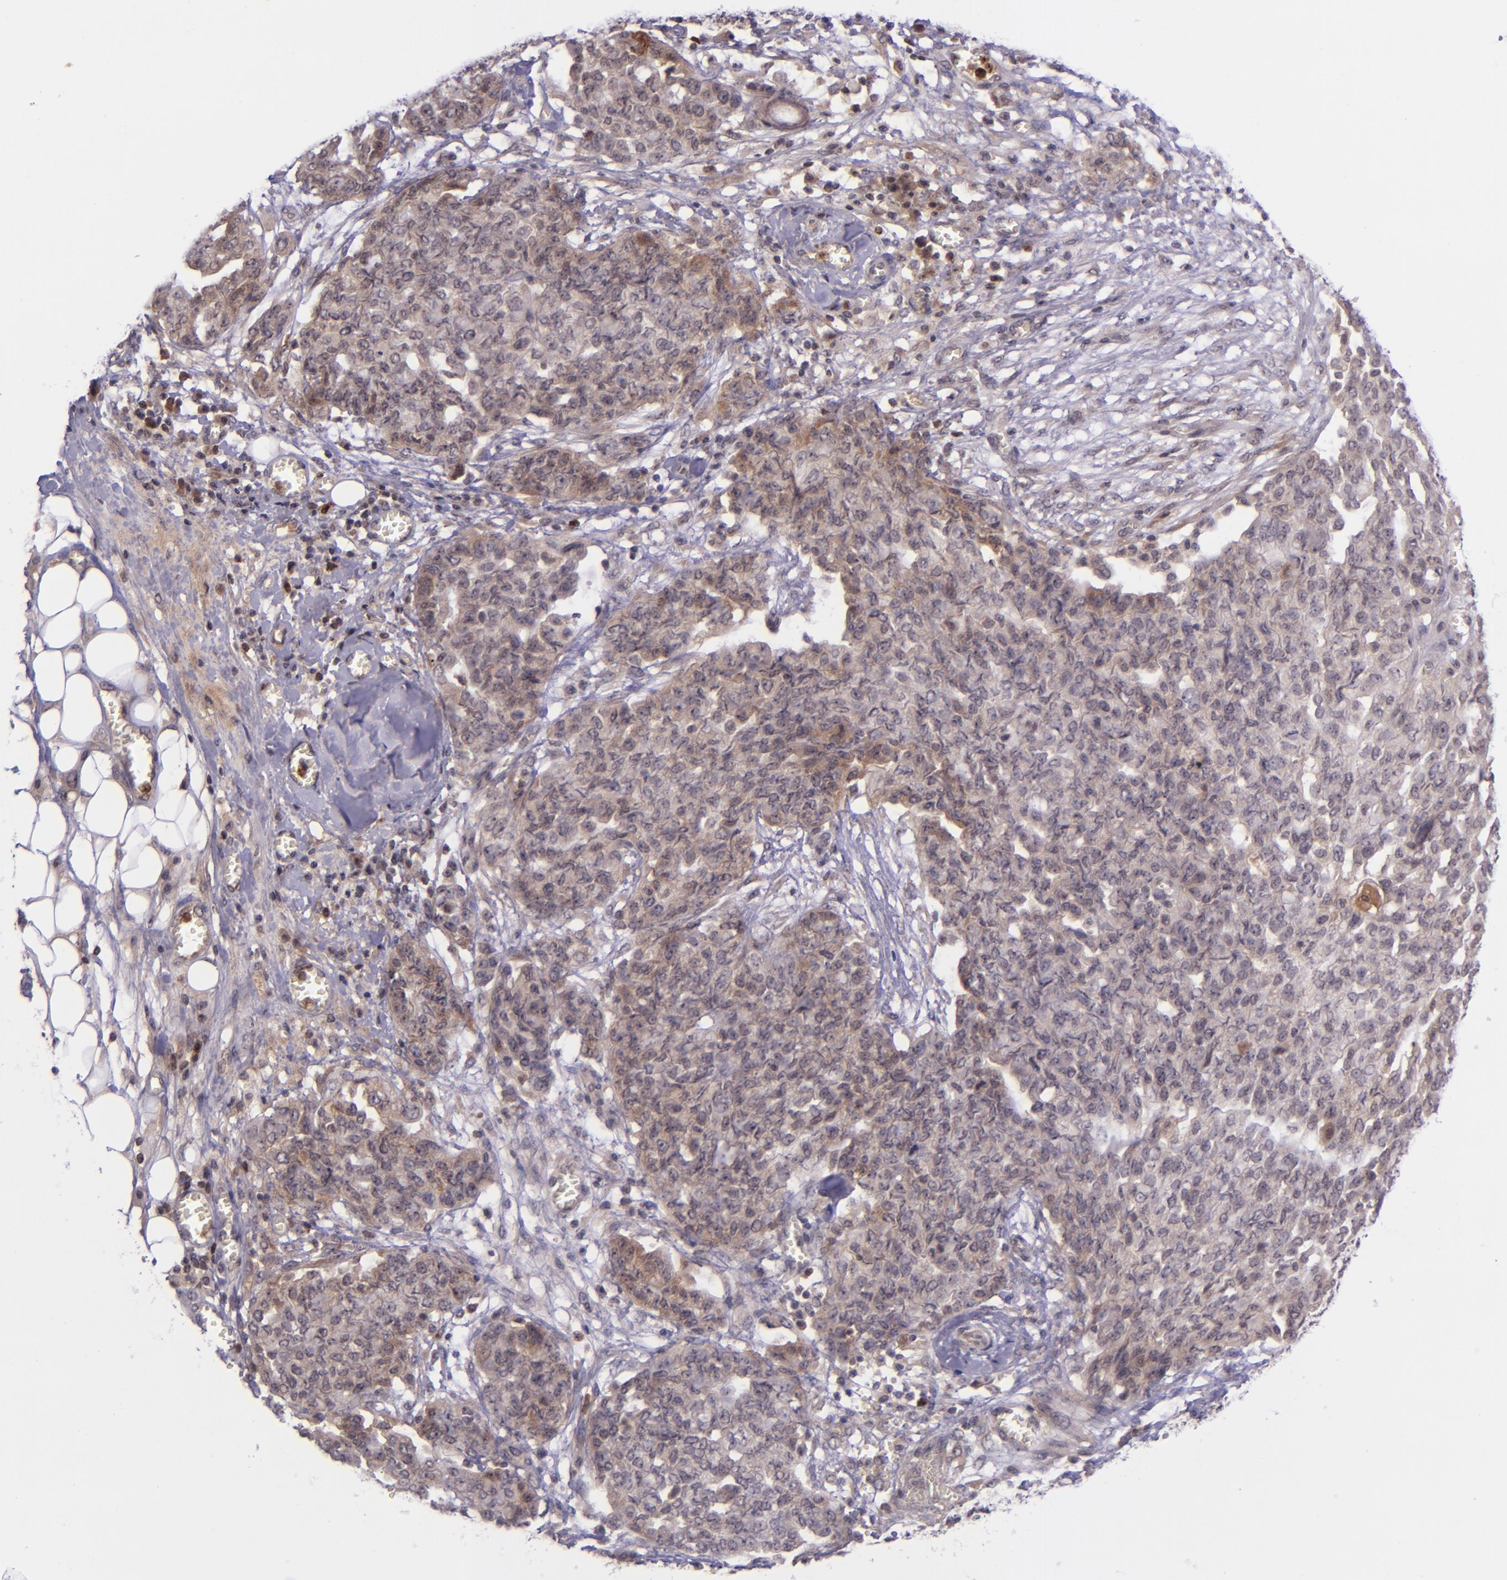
{"staining": {"intensity": "weak", "quantity": ">75%", "location": "cytoplasmic/membranous"}, "tissue": "ovarian cancer", "cell_type": "Tumor cells", "image_type": "cancer", "snomed": [{"axis": "morphology", "description": "Cystadenocarcinoma, serous, NOS"}, {"axis": "topography", "description": "Soft tissue"}, {"axis": "topography", "description": "Ovary"}], "caption": "Protein positivity by immunohistochemistry (IHC) reveals weak cytoplasmic/membranous expression in about >75% of tumor cells in ovarian cancer (serous cystadenocarcinoma).", "gene": "SELL", "patient": {"sex": "female", "age": 57}}